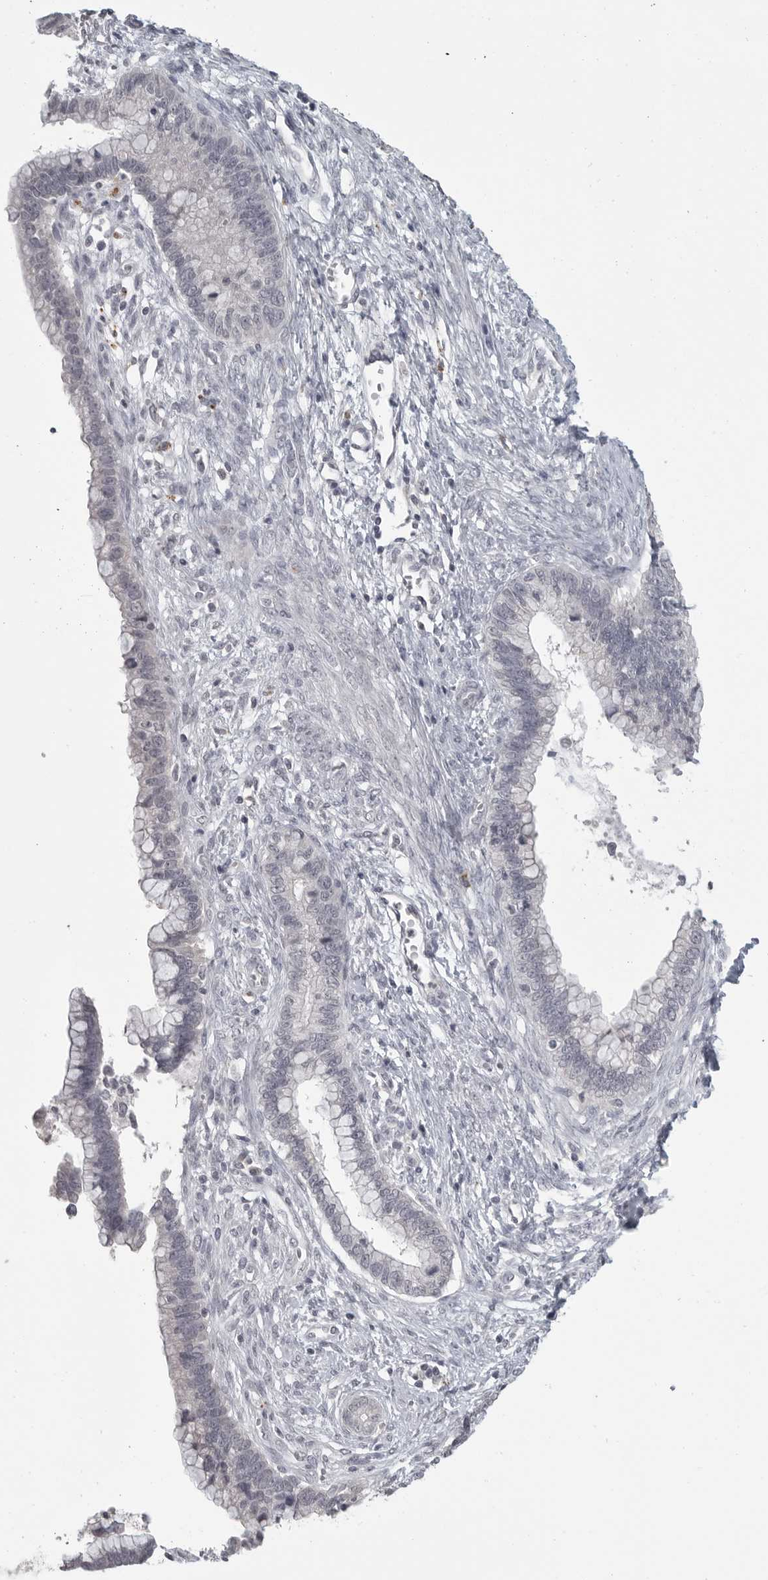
{"staining": {"intensity": "negative", "quantity": "none", "location": "none"}, "tissue": "cervical cancer", "cell_type": "Tumor cells", "image_type": "cancer", "snomed": [{"axis": "morphology", "description": "Adenocarcinoma, NOS"}, {"axis": "topography", "description": "Cervix"}], "caption": "Cervical cancer was stained to show a protein in brown. There is no significant expression in tumor cells.", "gene": "PRSS1", "patient": {"sex": "female", "age": 44}}